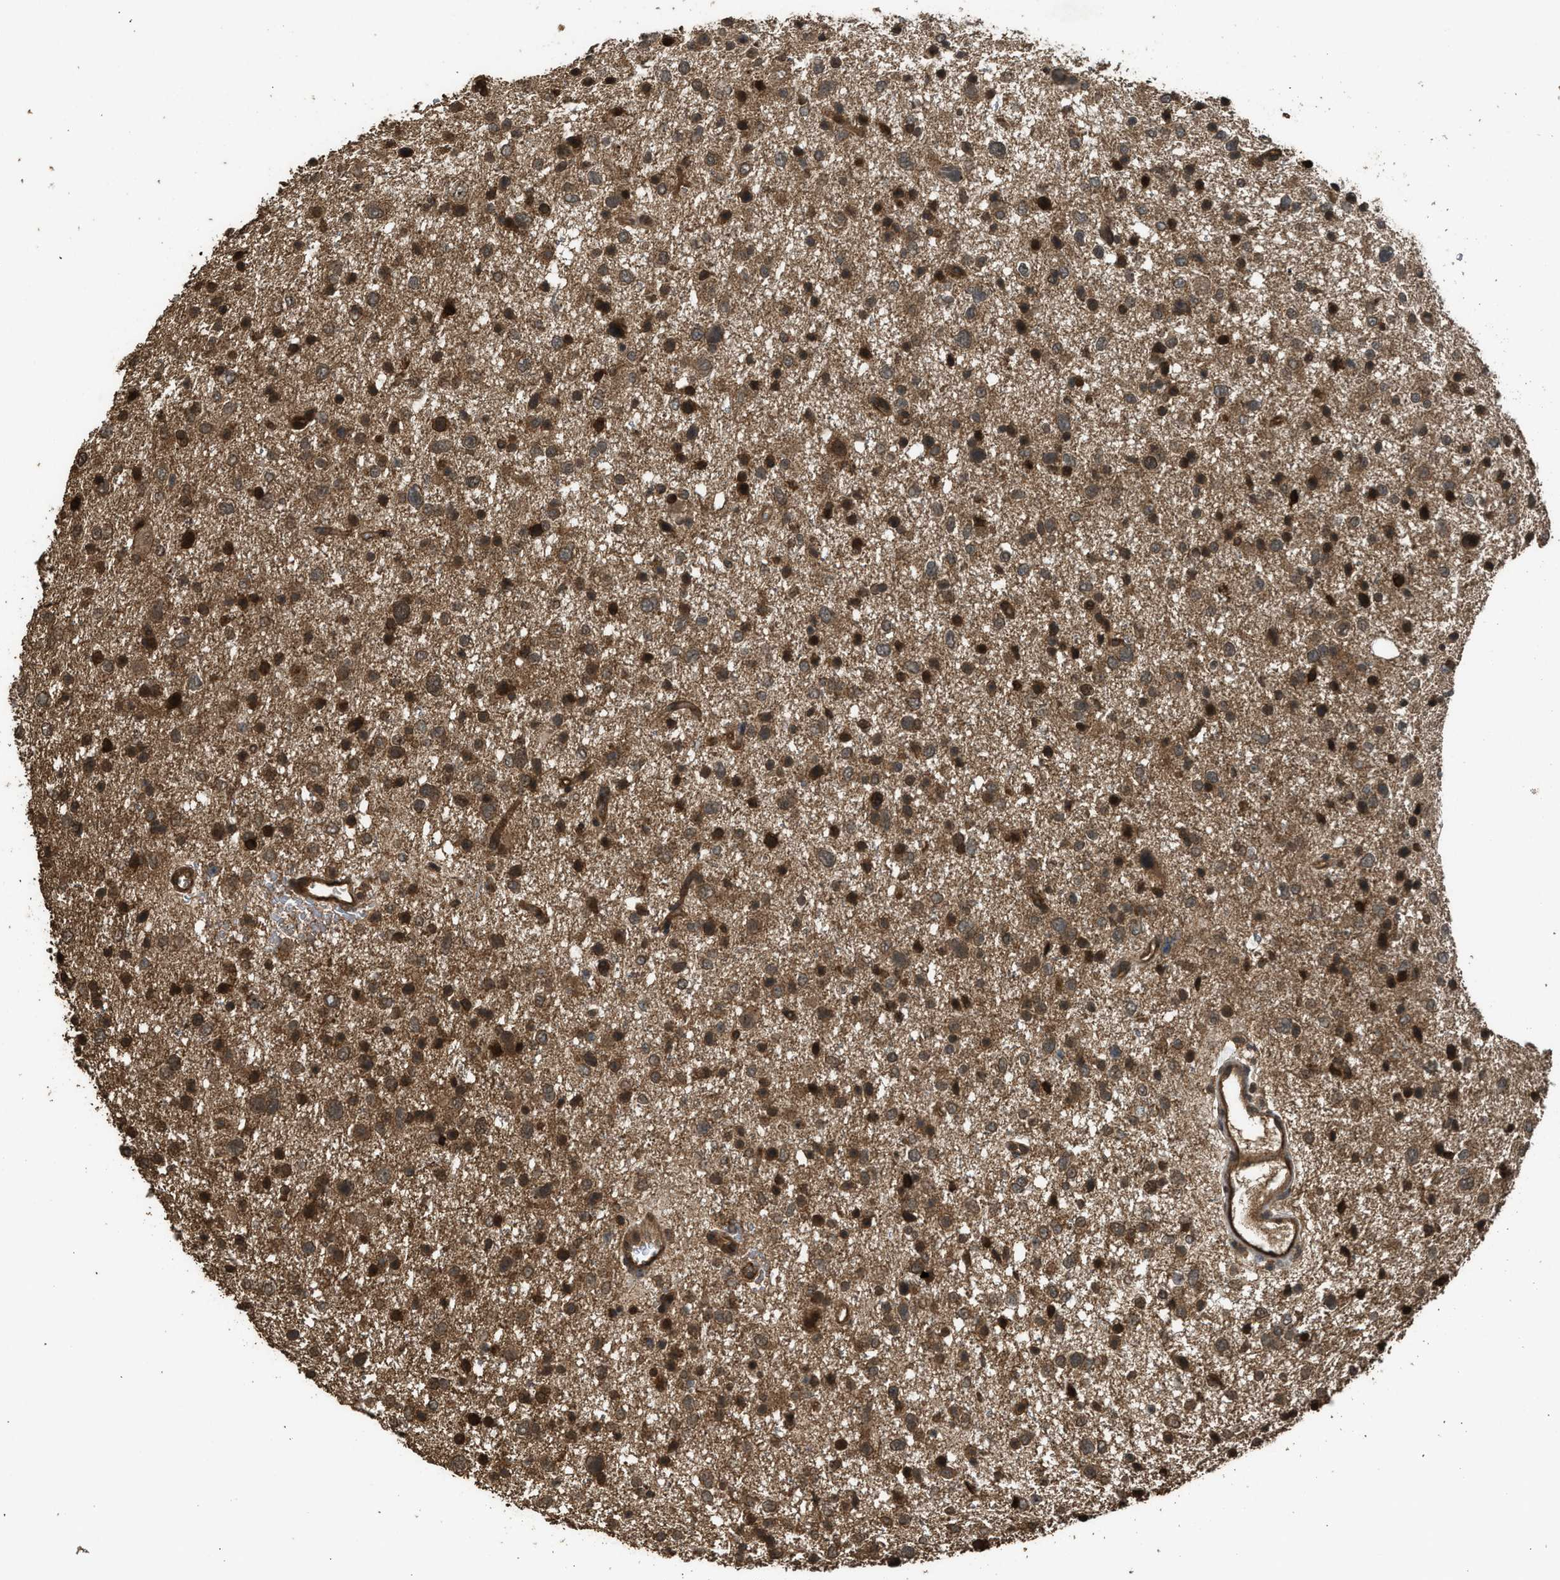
{"staining": {"intensity": "strong", "quantity": ">75%", "location": "cytoplasmic/membranous,nuclear"}, "tissue": "glioma", "cell_type": "Tumor cells", "image_type": "cancer", "snomed": [{"axis": "morphology", "description": "Glioma, malignant, Low grade"}, {"axis": "topography", "description": "Brain"}], "caption": "This photomicrograph demonstrates immunohistochemistry staining of human glioma, with high strong cytoplasmic/membranous and nuclear expression in approximately >75% of tumor cells.", "gene": "MYBL2", "patient": {"sex": "female", "age": 37}}